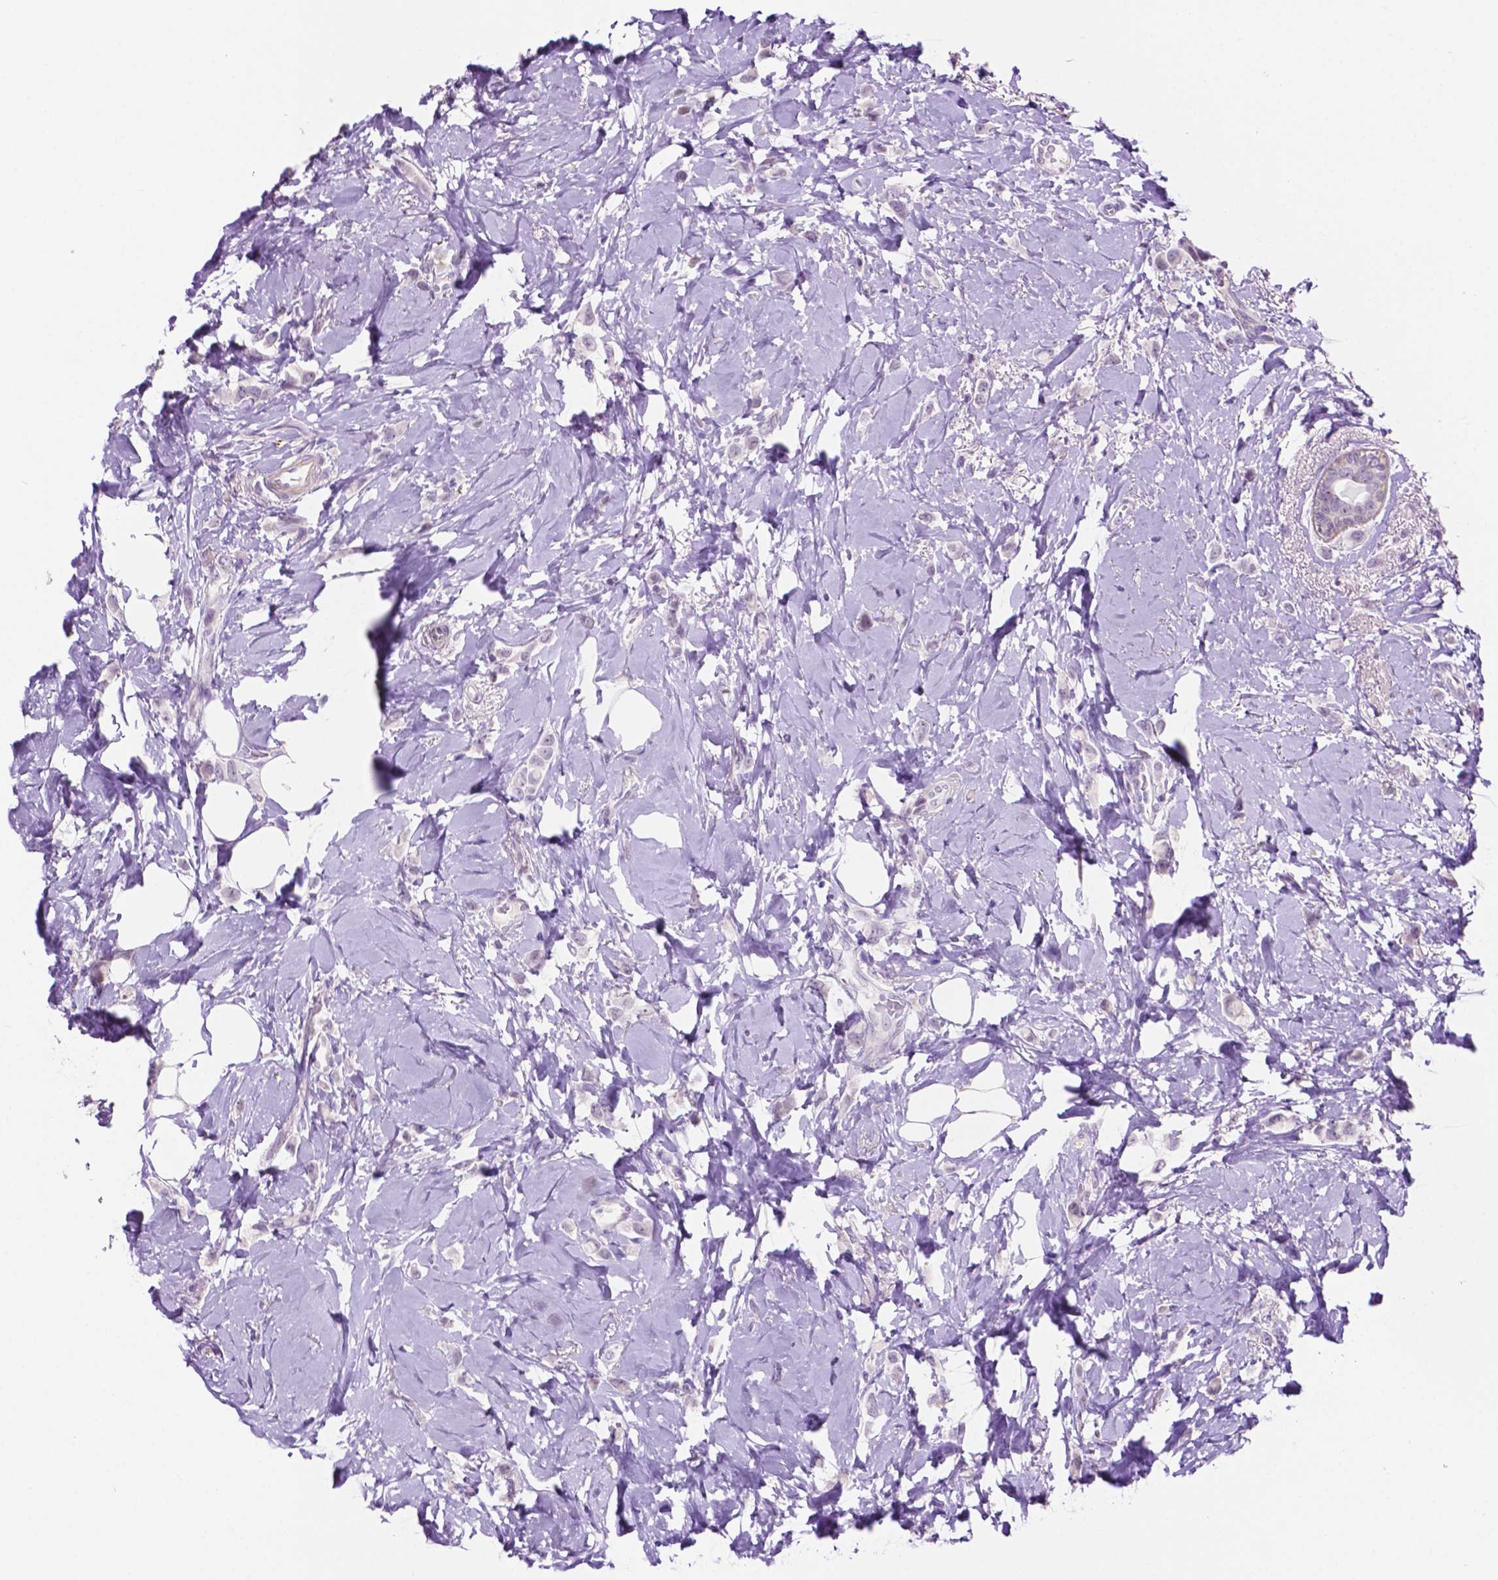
{"staining": {"intensity": "negative", "quantity": "none", "location": "none"}, "tissue": "breast cancer", "cell_type": "Tumor cells", "image_type": "cancer", "snomed": [{"axis": "morphology", "description": "Lobular carcinoma"}, {"axis": "topography", "description": "Breast"}], "caption": "Protein analysis of lobular carcinoma (breast) reveals no significant expression in tumor cells.", "gene": "ACY3", "patient": {"sex": "female", "age": 66}}